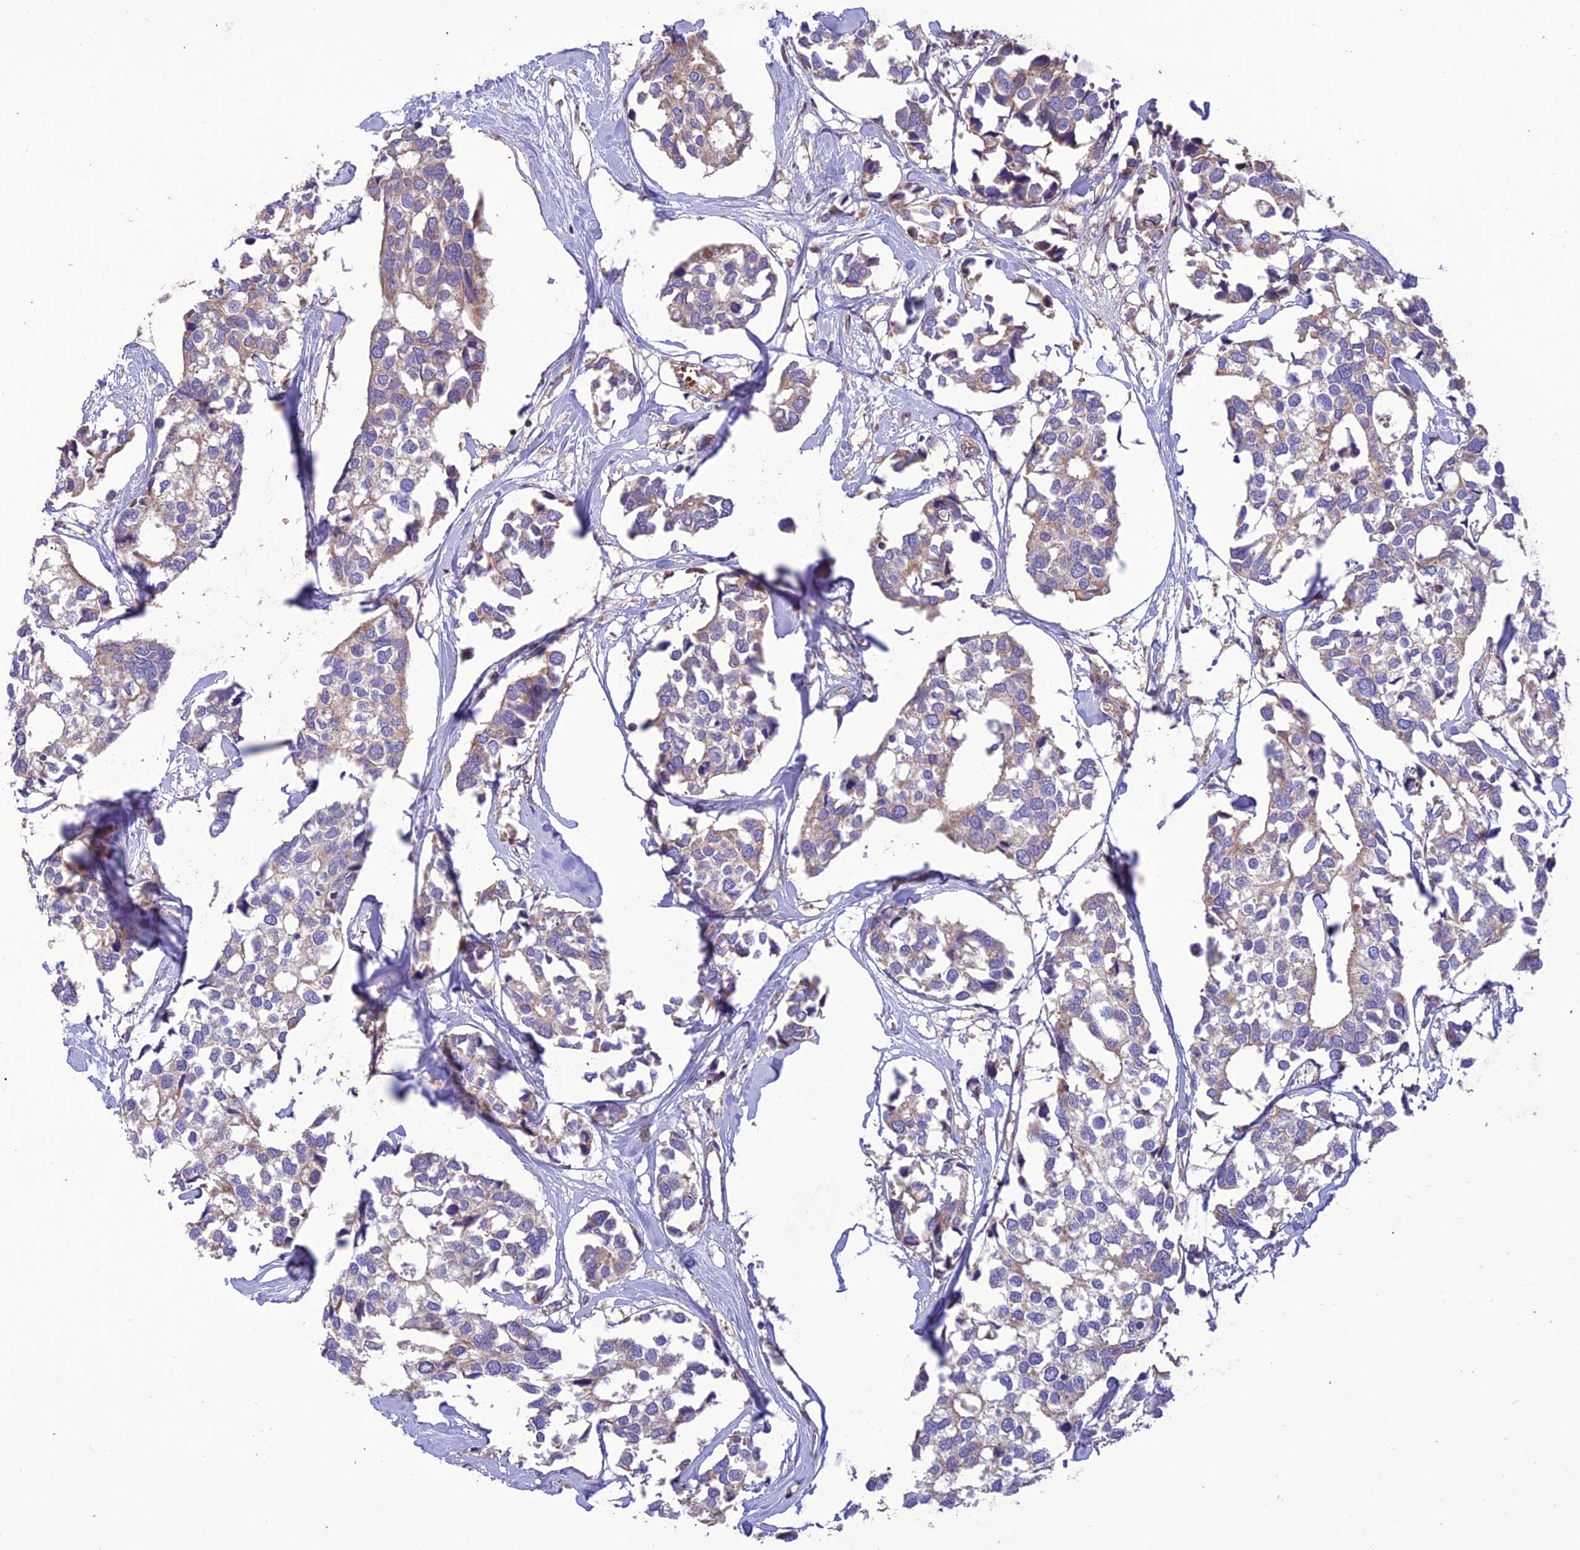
{"staining": {"intensity": "moderate", "quantity": "<25%", "location": "cytoplasmic/membranous"}, "tissue": "breast cancer", "cell_type": "Tumor cells", "image_type": "cancer", "snomed": [{"axis": "morphology", "description": "Duct carcinoma"}, {"axis": "topography", "description": "Breast"}], "caption": "High-power microscopy captured an IHC histopathology image of invasive ductal carcinoma (breast), revealing moderate cytoplasmic/membranous expression in approximately <25% of tumor cells. (DAB IHC with brightfield microscopy, high magnification).", "gene": "NDUFAF1", "patient": {"sex": "female", "age": 83}}